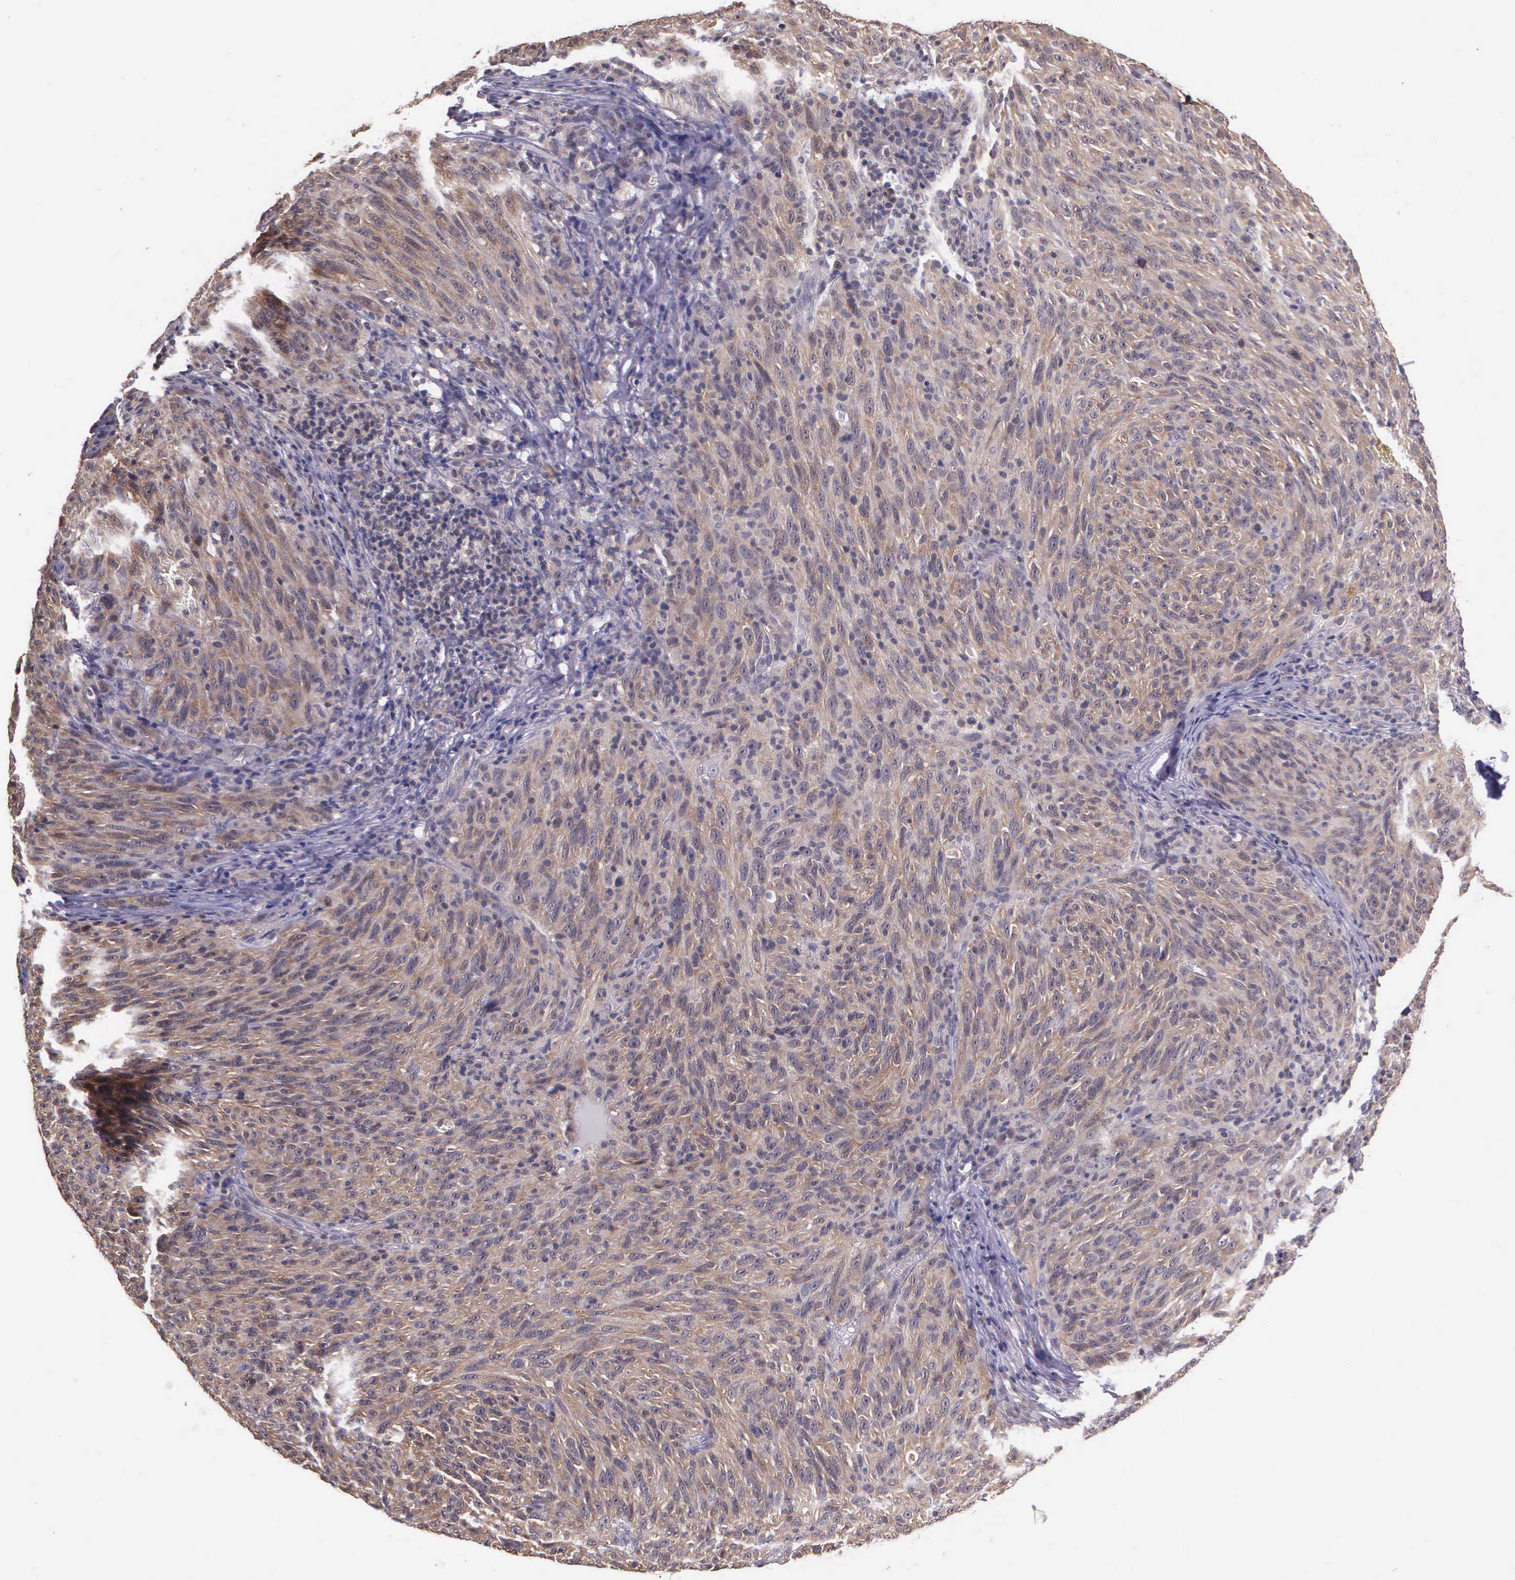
{"staining": {"intensity": "weak", "quantity": ">75%", "location": "cytoplasmic/membranous"}, "tissue": "melanoma", "cell_type": "Tumor cells", "image_type": "cancer", "snomed": [{"axis": "morphology", "description": "Malignant melanoma, NOS"}, {"axis": "topography", "description": "Skin"}], "caption": "A histopathology image showing weak cytoplasmic/membranous expression in about >75% of tumor cells in malignant melanoma, as visualized by brown immunohistochemical staining.", "gene": "IGBP1", "patient": {"sex": "male", "age": 76}}